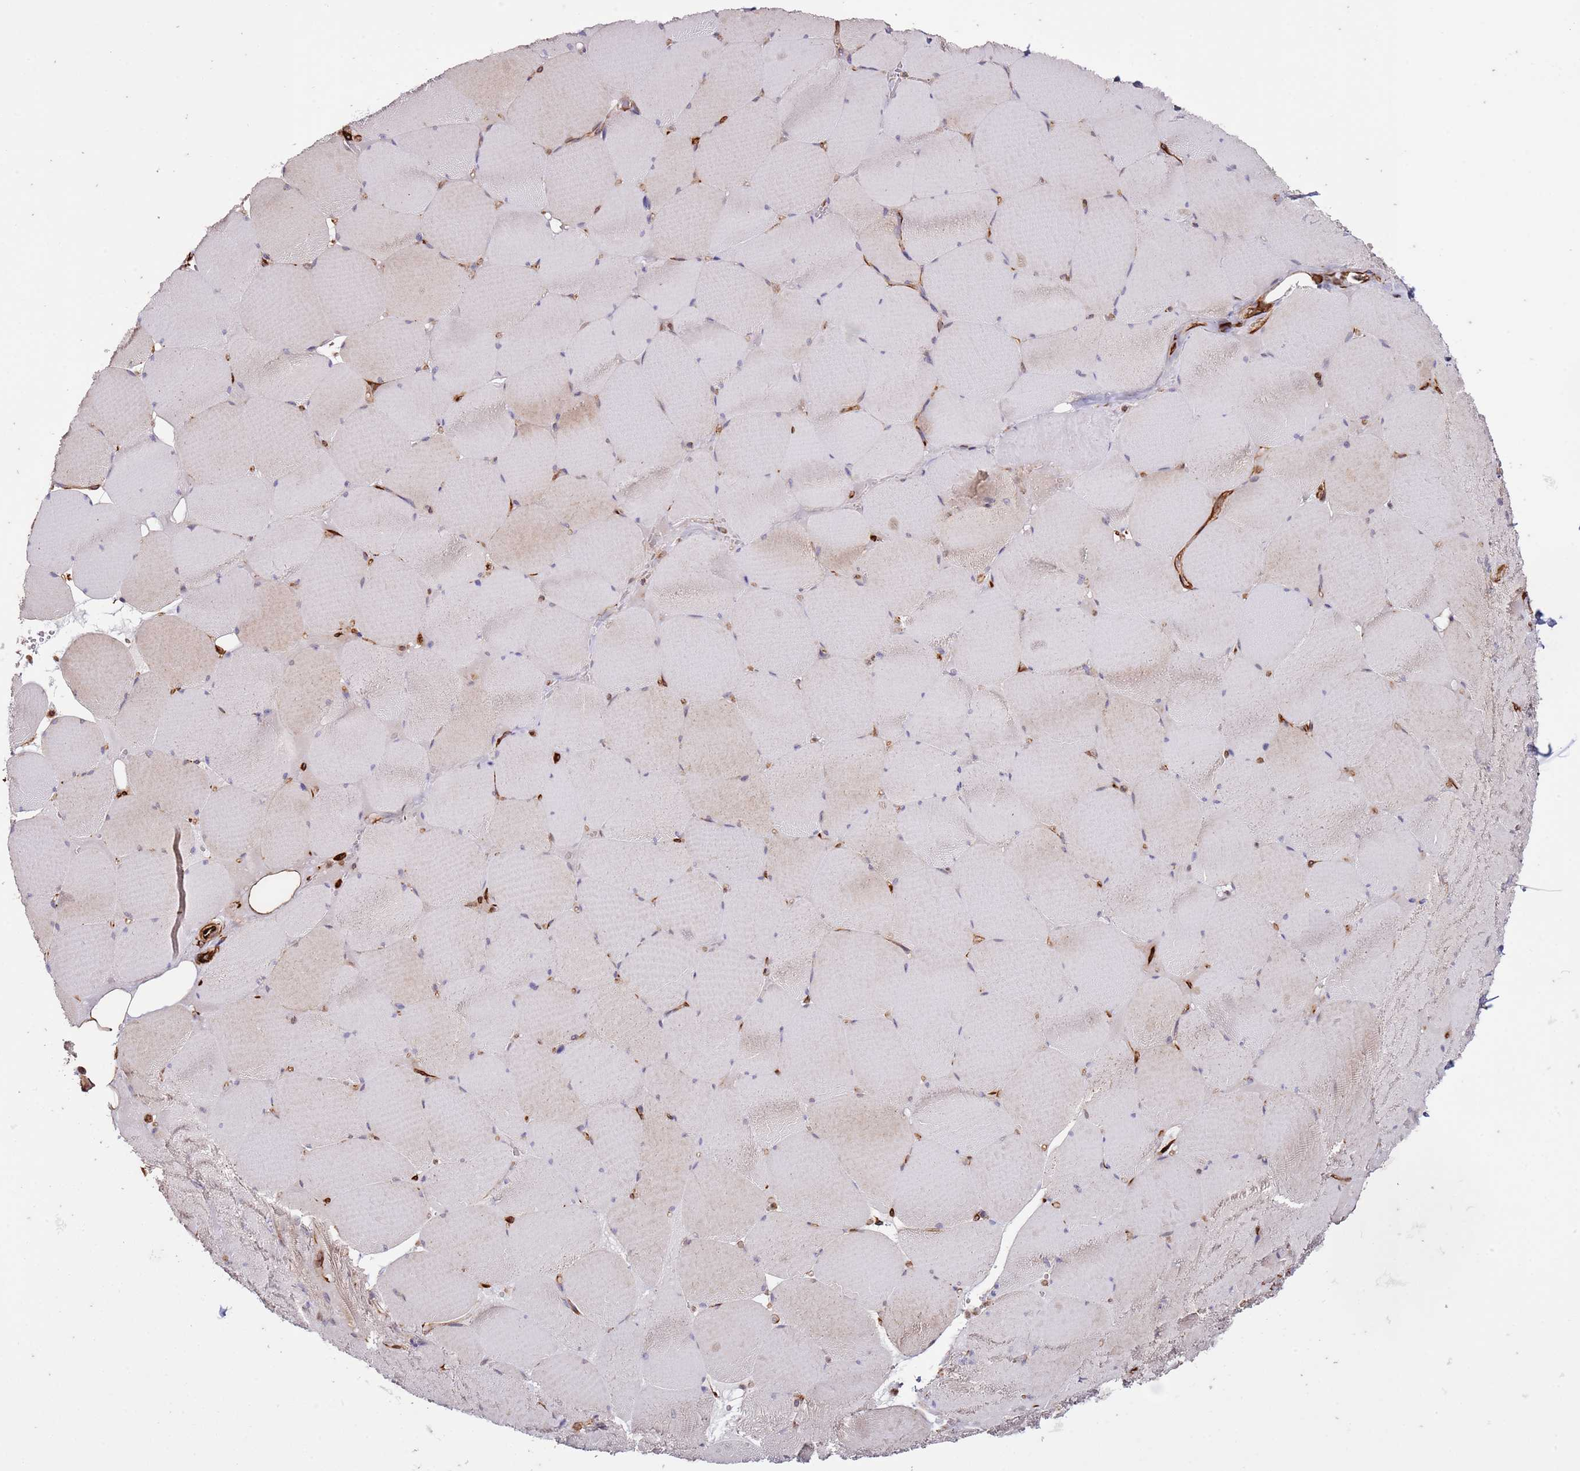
{"staining": {"intensity": "moderate", "quantity": "<25%", "location": "cytoplasmic/membranous"}, "tissue": "skeletal muscle", "cell_type": "Myocytes", "image_type": "normal", "snomed": [{"axis": "morphology", "description": "Normal tissue, NOS"}, {"axis": "topography", "description": "Skeletal muscle"}, {"axis": "topography", "description": "Head-Neck"}], "caption": "DAB immunohistochemical staining of normal human skeletal muscle reveals moderate cytoplasmic/membranous protein staining in approximately <25% of myocytes.", "gene": "MRGPRE", "patient": {"sex": "male", "age": 66}}